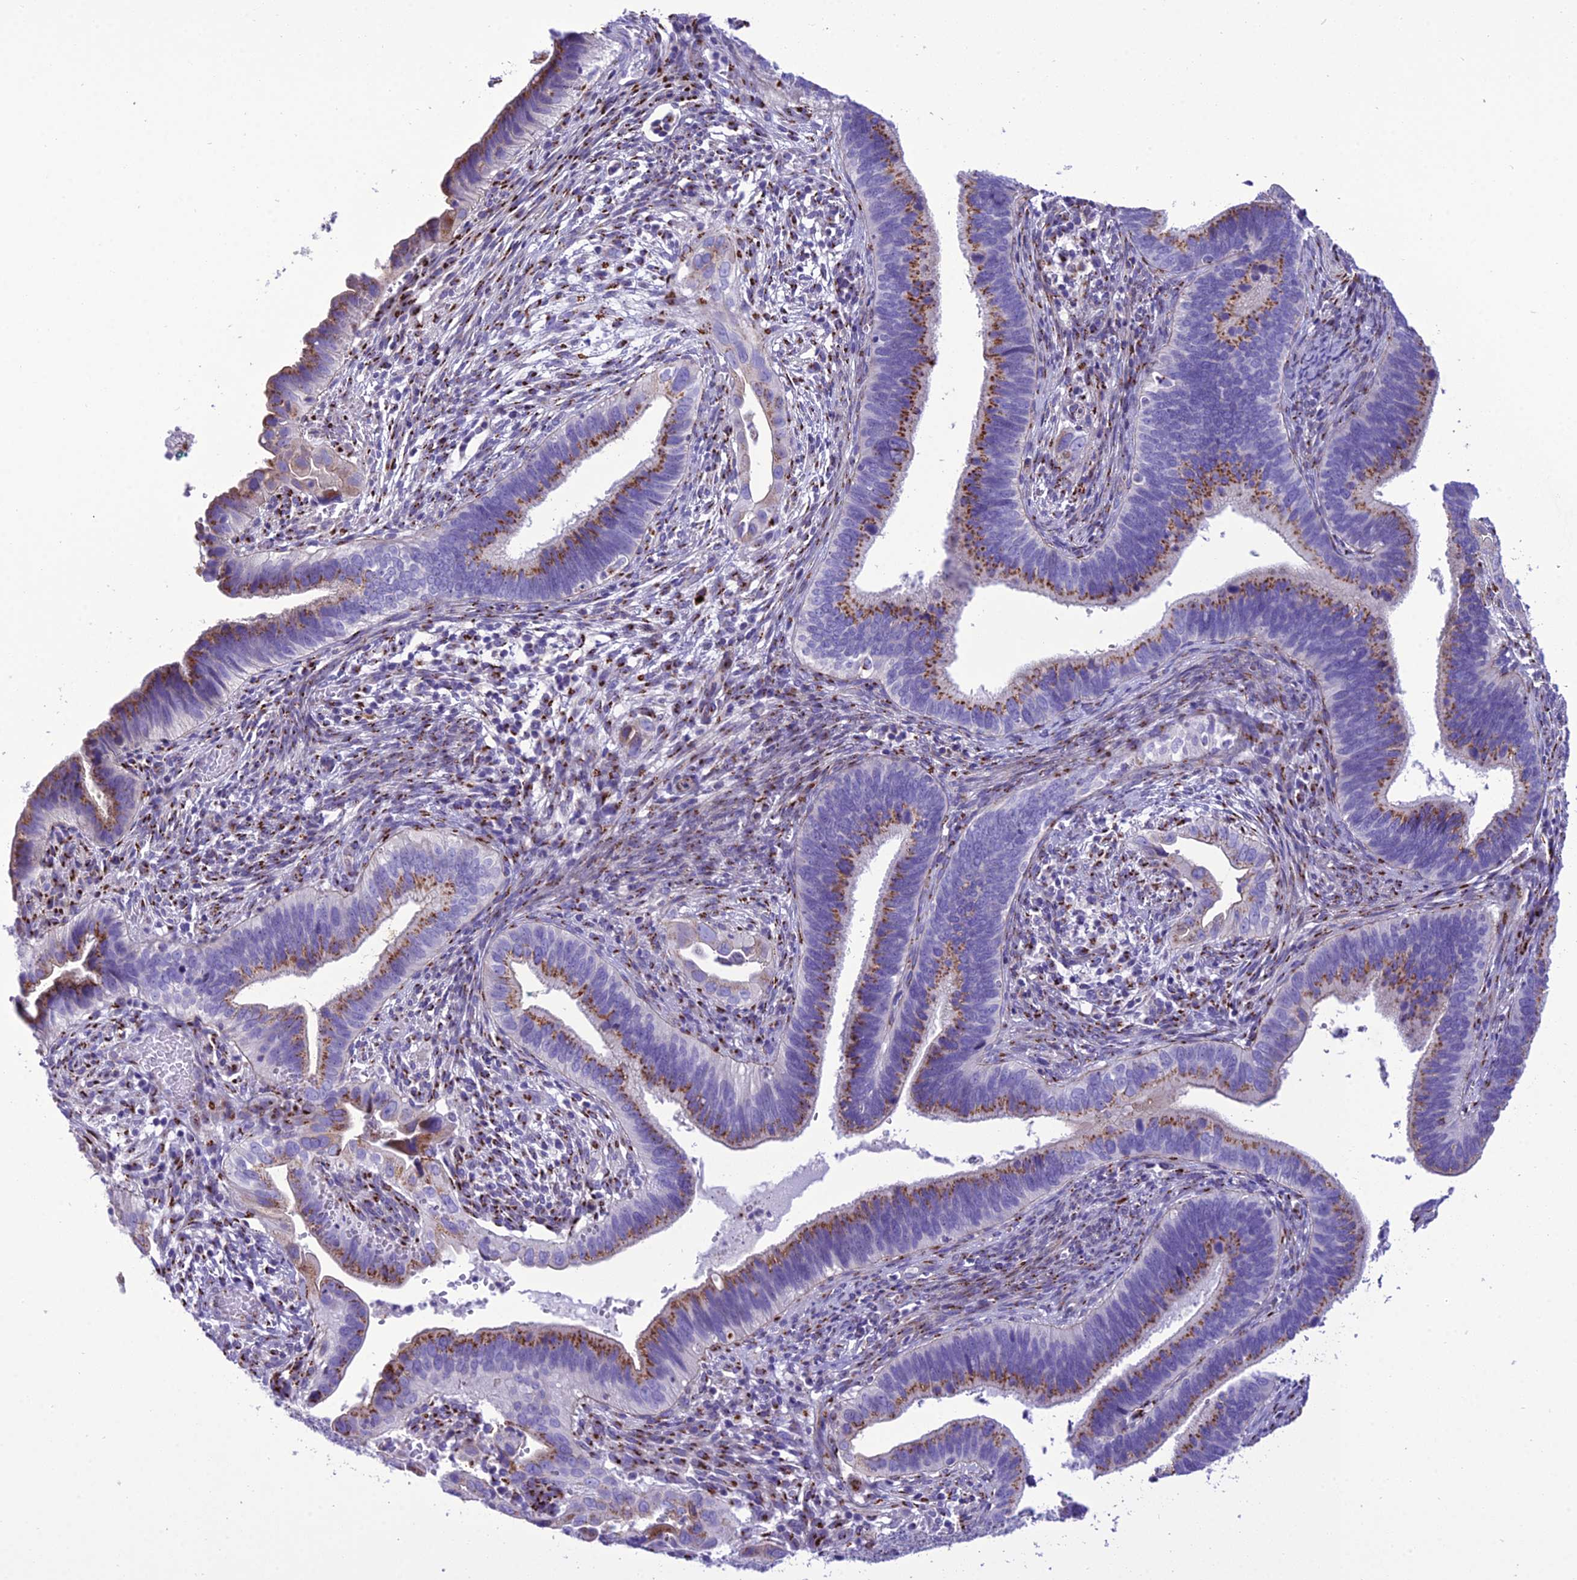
{"staining": {"intensity": "moderate", "quantity": "25%-75%", "location": "cytoplasmic/membranous"}, "tissue": "cervical cancer", "cell_type": "Tumor cells", "image_type": "cancer", "snomed": [{"axis": "morphology", "description": "Adenocarcinoma, NOS"}, {"axis": "topography", "description": "Cervix"}], "caption": "Cervical cancer (adenocarcinoma) stained with a brown dye exhibits moderate cytoplasmic/membranous positive staining in about 25%-75% of tumor cells.", "gene": "GOLM2", "patient": {"sex": "female", "age": 42}}